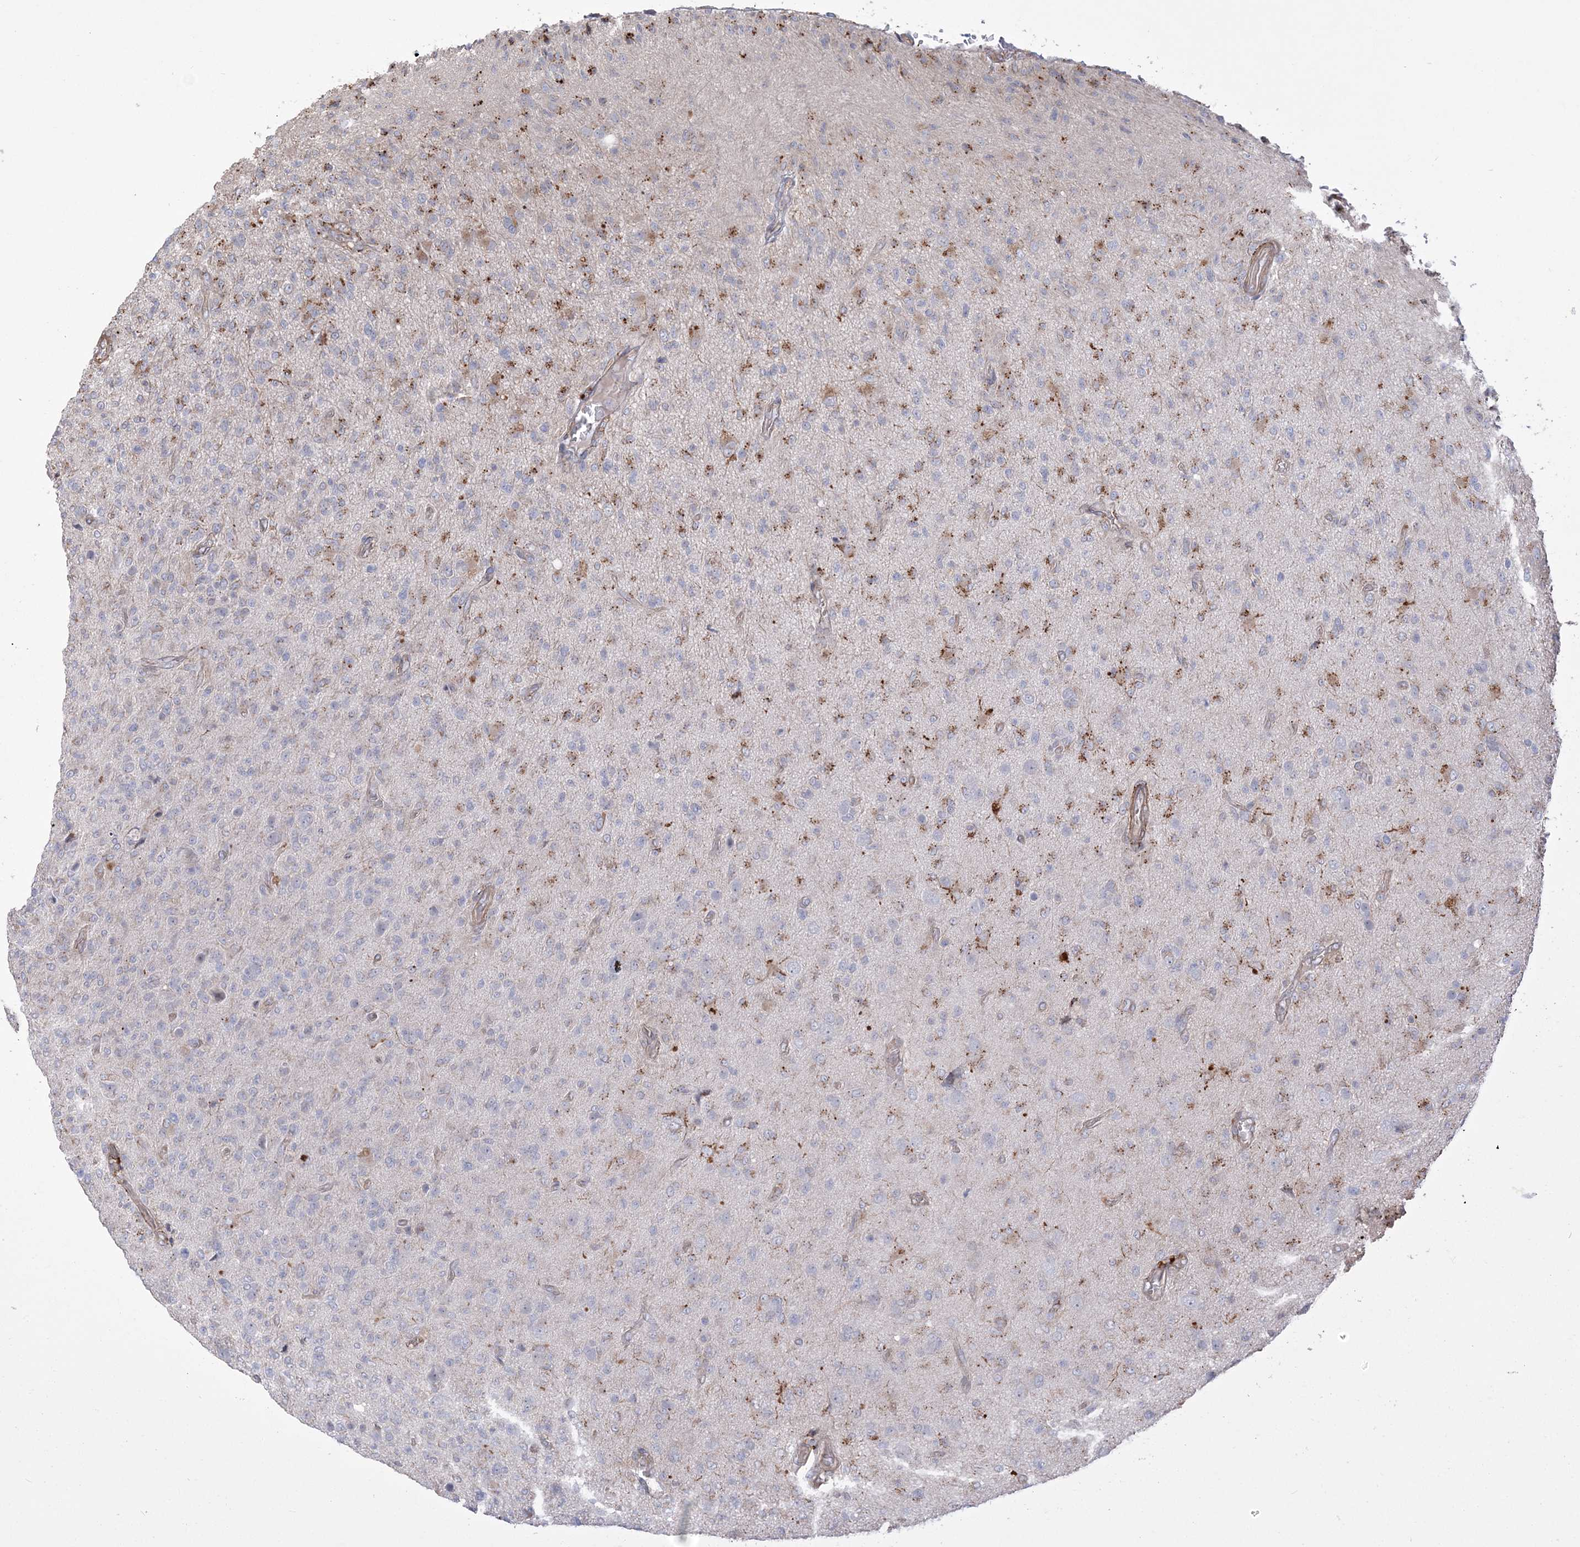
{"staining": {"intensity": "negative", "quantity": "none", "location": "none"}, "tissue": "glioma", "cell_type": "Tumor cells", "image_type": "cancer", "snomed": [{"axis": "morphology", "description": "Glioma, malignant, High grade"}, {"axis": "topography", "description": "Brain"}], "caption": "A histopathology image of human malignant high-grade glioma is negative for staining in tumor cells.", "gene": "ZNF821", "patient": {"sex": "female", "age": 57}}